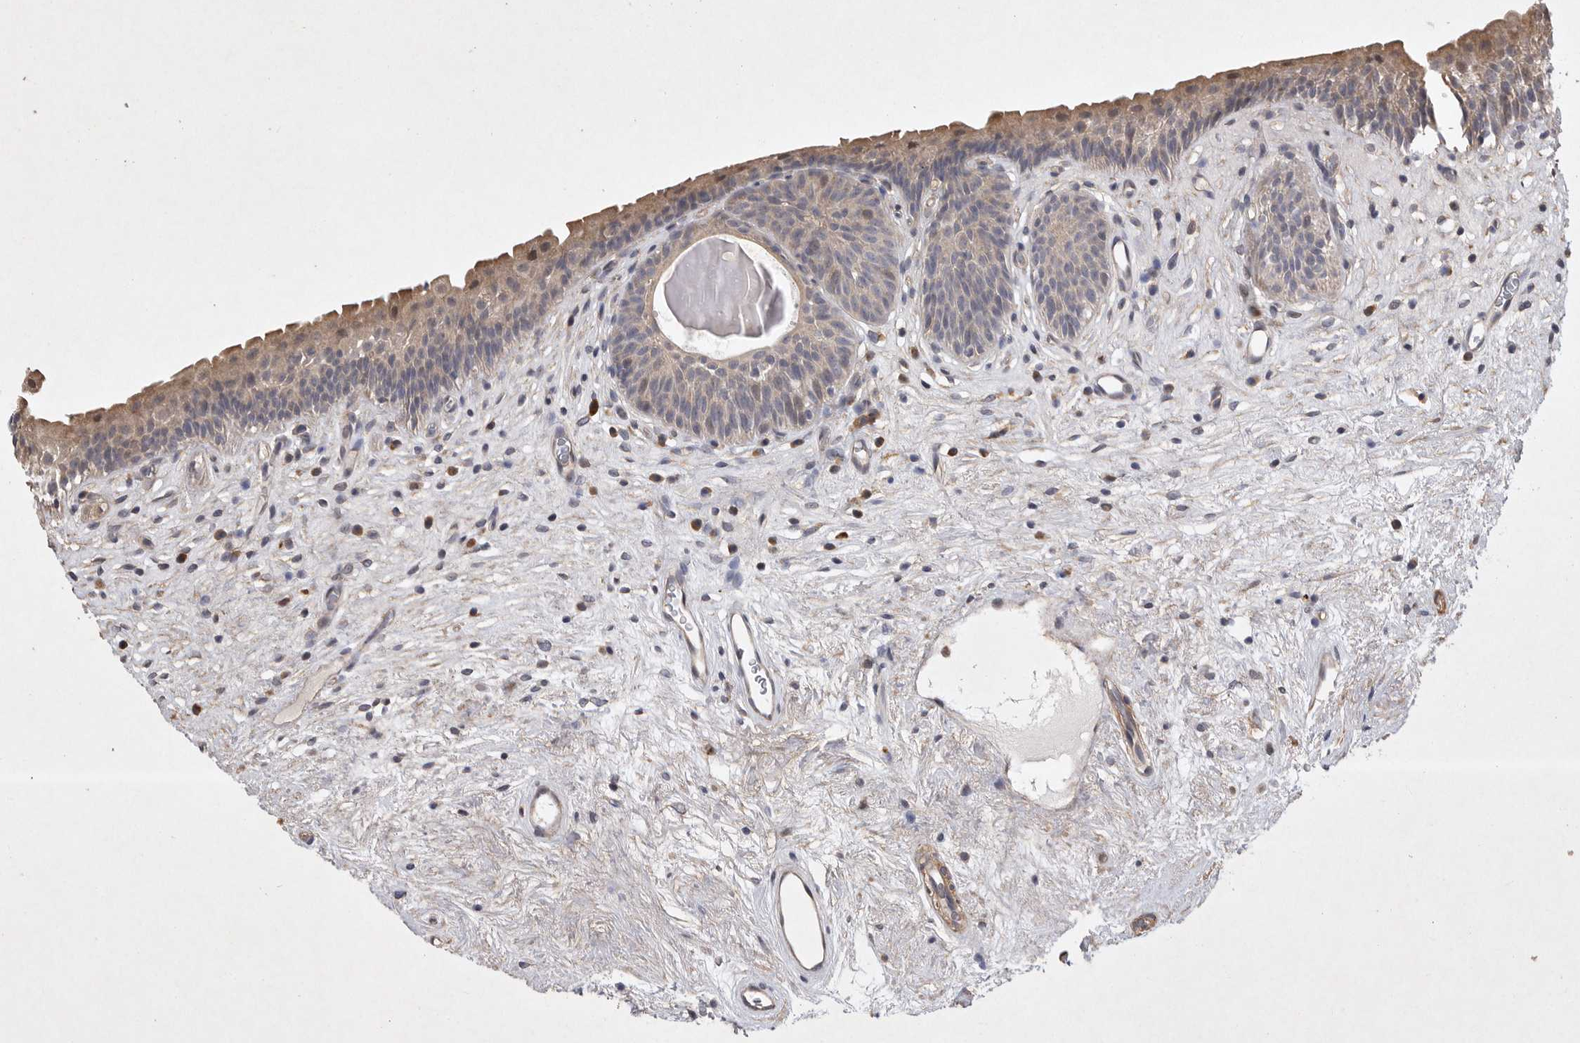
{"staining": {"intensity": "weak", "quantity": "25%-75%", "location": "cytoplasmic/membranous"}, "tissue": "urinary bladder", "cell_type": "Urothelial cells", "image_type": "normal", "snomed": [{"axis": "morphology", "description": "Normal tissue, NOS"}, {"axis": "topography", "description": "Urinary bladder"}], "caption": "Immunohistochemistry (IHC) of normal urinary bladder exhibits low levels of weak cytoplasmic/membranous expression in approximately 25%-75% of urothelial cells.", "gene": "EDEM3", "patient": {"sex": "male", "age": 83}}